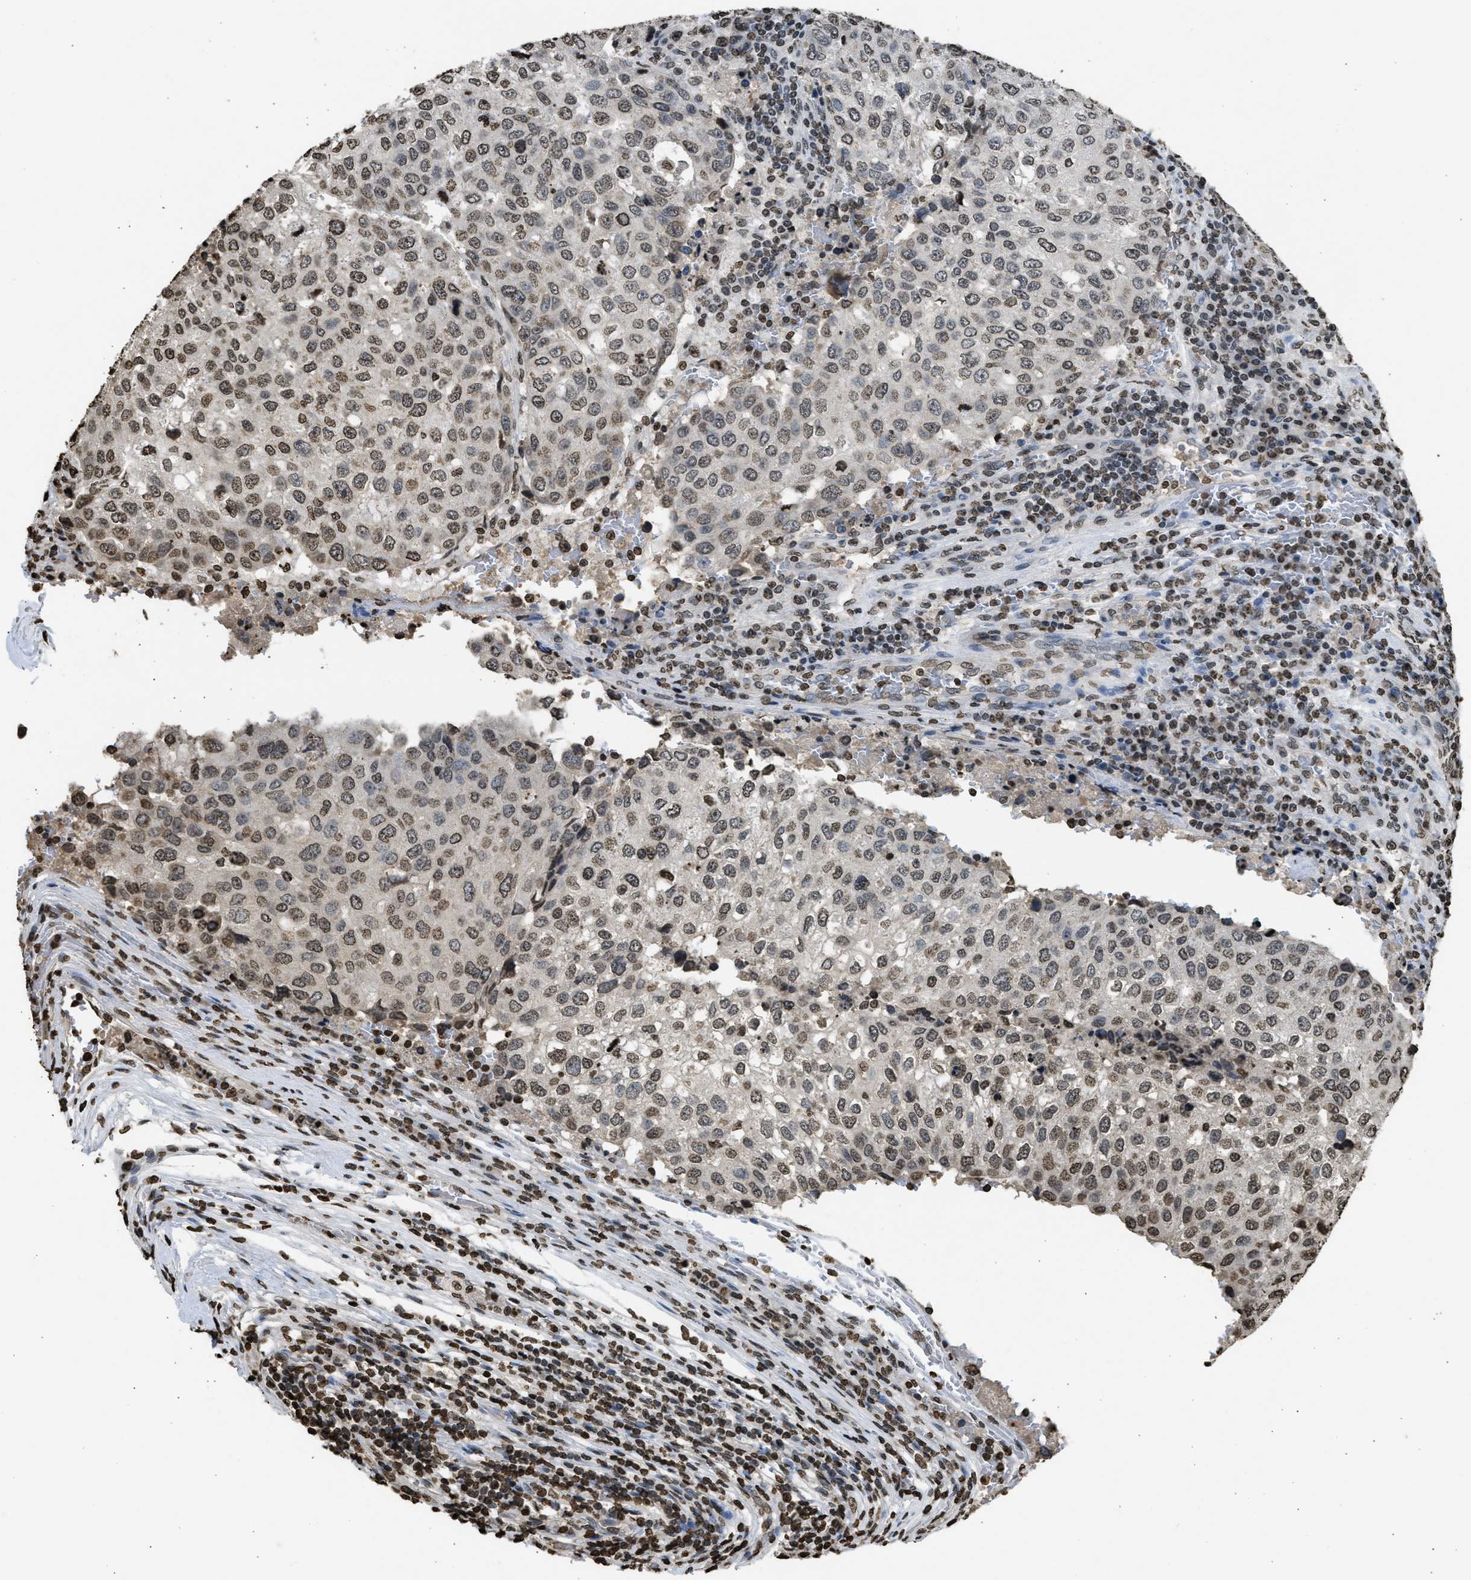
{"staining": {"intensity": "moderate", "quantity": ">75%", "location": "nuclear"}, "tissue": "urothelial cancer", "cell_type": "Tumor cells", "image_type": "cancer", "snomed": [{"axis": "morphology", "description": "Urothelial carcinoma, High grade"}, {"axis": "topography", "description": "Lymph node"}, {"axis": "topography", "description": "Urinary bladder"}], "caption": "High-grade urothelial carcinoma was stained to show a protein in brown. There is medium levels of moderate nuclear staining in approximately >75% of tumor cells.", "gene": "RRAGC", "patient": {"sex": "male", "age": 51}}